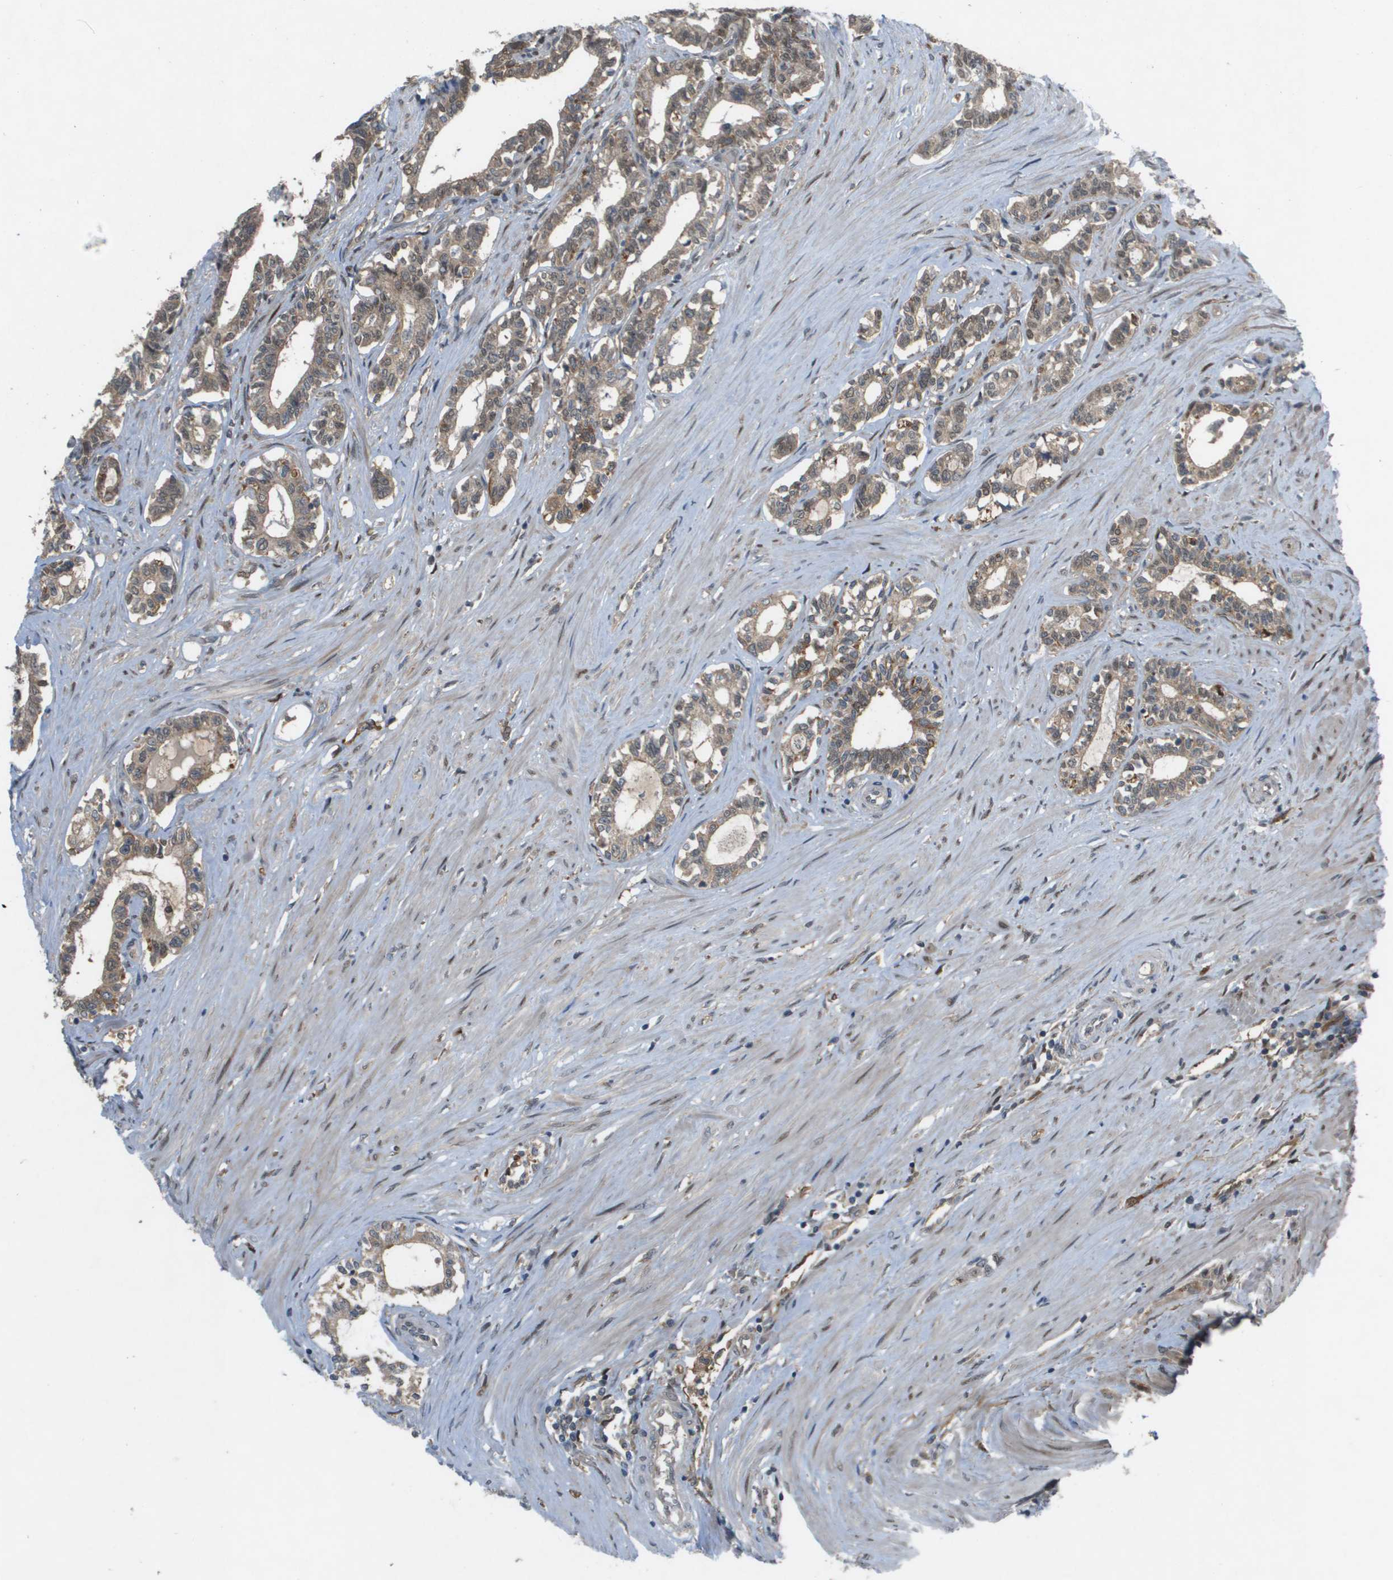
{"staining": {"intensity": "weak", "quantity": ">75%", "location": "cytoplasmic/membranous,nuclear"}, "tissue": "seminal vesicle", "cell_type": "Glandular cells", "image_type": "normal", "snomed": [{"axis": "morphology", "description": "Normal tissue, NOS"}, {"axis": "morphology", "description": "Adenocarcinoma, High grade"}, {"axis": "topography", "description": "Prostate"}, {"axis": "topography", "description": "Seminal veicle"}], "caption": "Glandular cells show low levels of weak cytoplasmic/membranous,nuclear positivity in about >75% of cells in benign seminal vesicle.", "gene": "PALD1", "patient": {"sex": "male", "age": 55}}